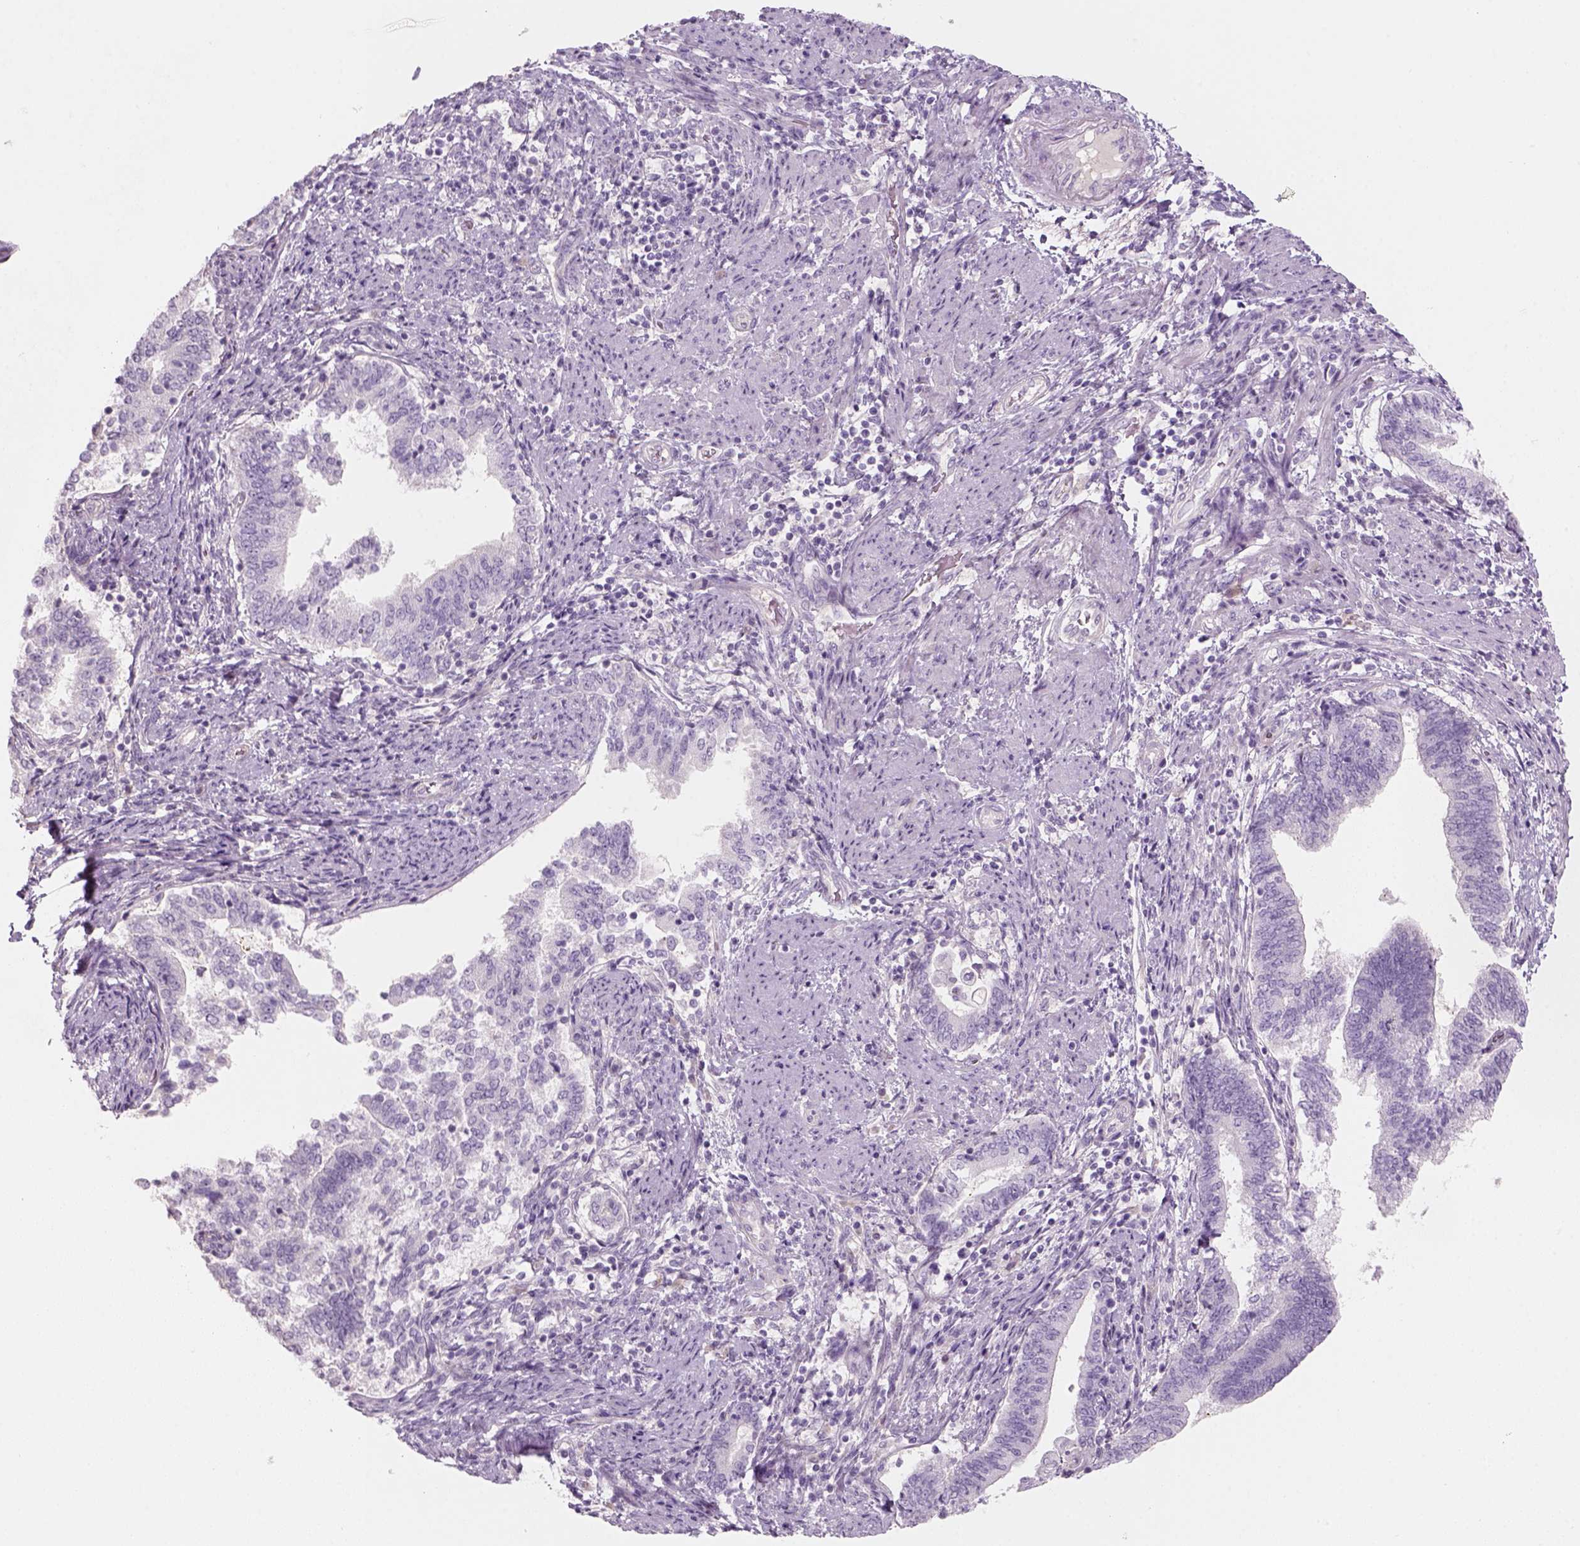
{"staining": {"intensity": "negative", "quantity": "none", "location": "none"}, "tissue": "endometrial cancer", "cell_type": "Tumor cells", "image_type": "cancer", "snomed": [{"axis": "morphology", "description": "Adenocarcinoma, NOS"}, {"axis": "topography", "description": "Endometrium"}], "caption": "Endometrial adenocarcinoma was stained to show a protein in brown. There is no significant expression in tumor cells.", "gene": "KRT25", "patient": {"sex": "female", "age": 65}}